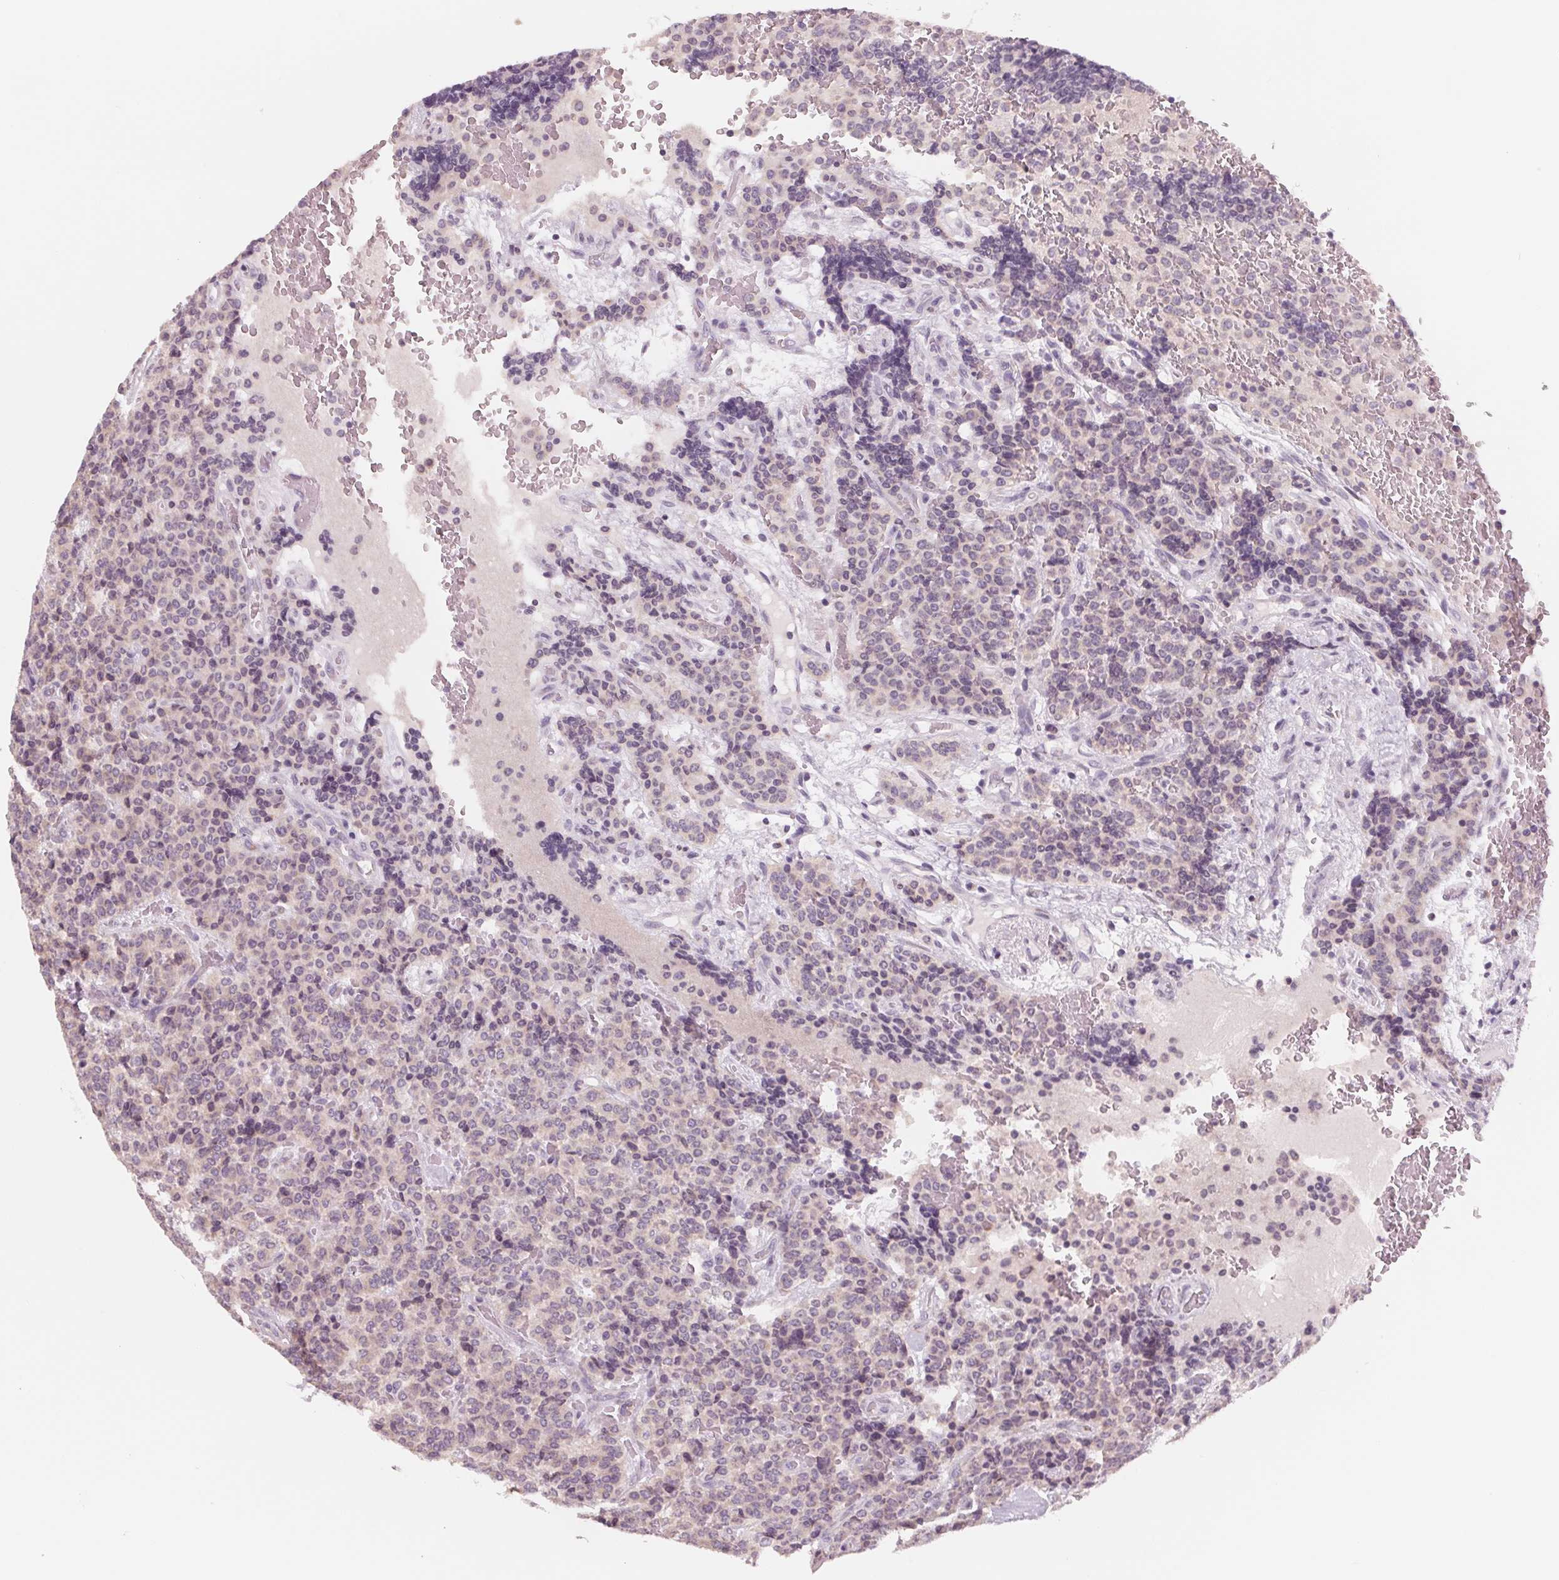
{"staining": {"intensity": "weak", "quantity": "<25%", "location": "nuclear"}, "tissue": "carcinoid", "cell_type": "Tumor cells", "image_type": "cancer", "snomed": [{"axis": "morphology", "description": "Carcinoid, malignant, NOS"}, {"axis": "topography", "description": "Pancreas"}], "caption": "Immunohistochemical staining of carcinoid demonstrates no significant expression in tumor cells.", "gene": "IL9R", "patient": {"sex": "male", "age": 36}}